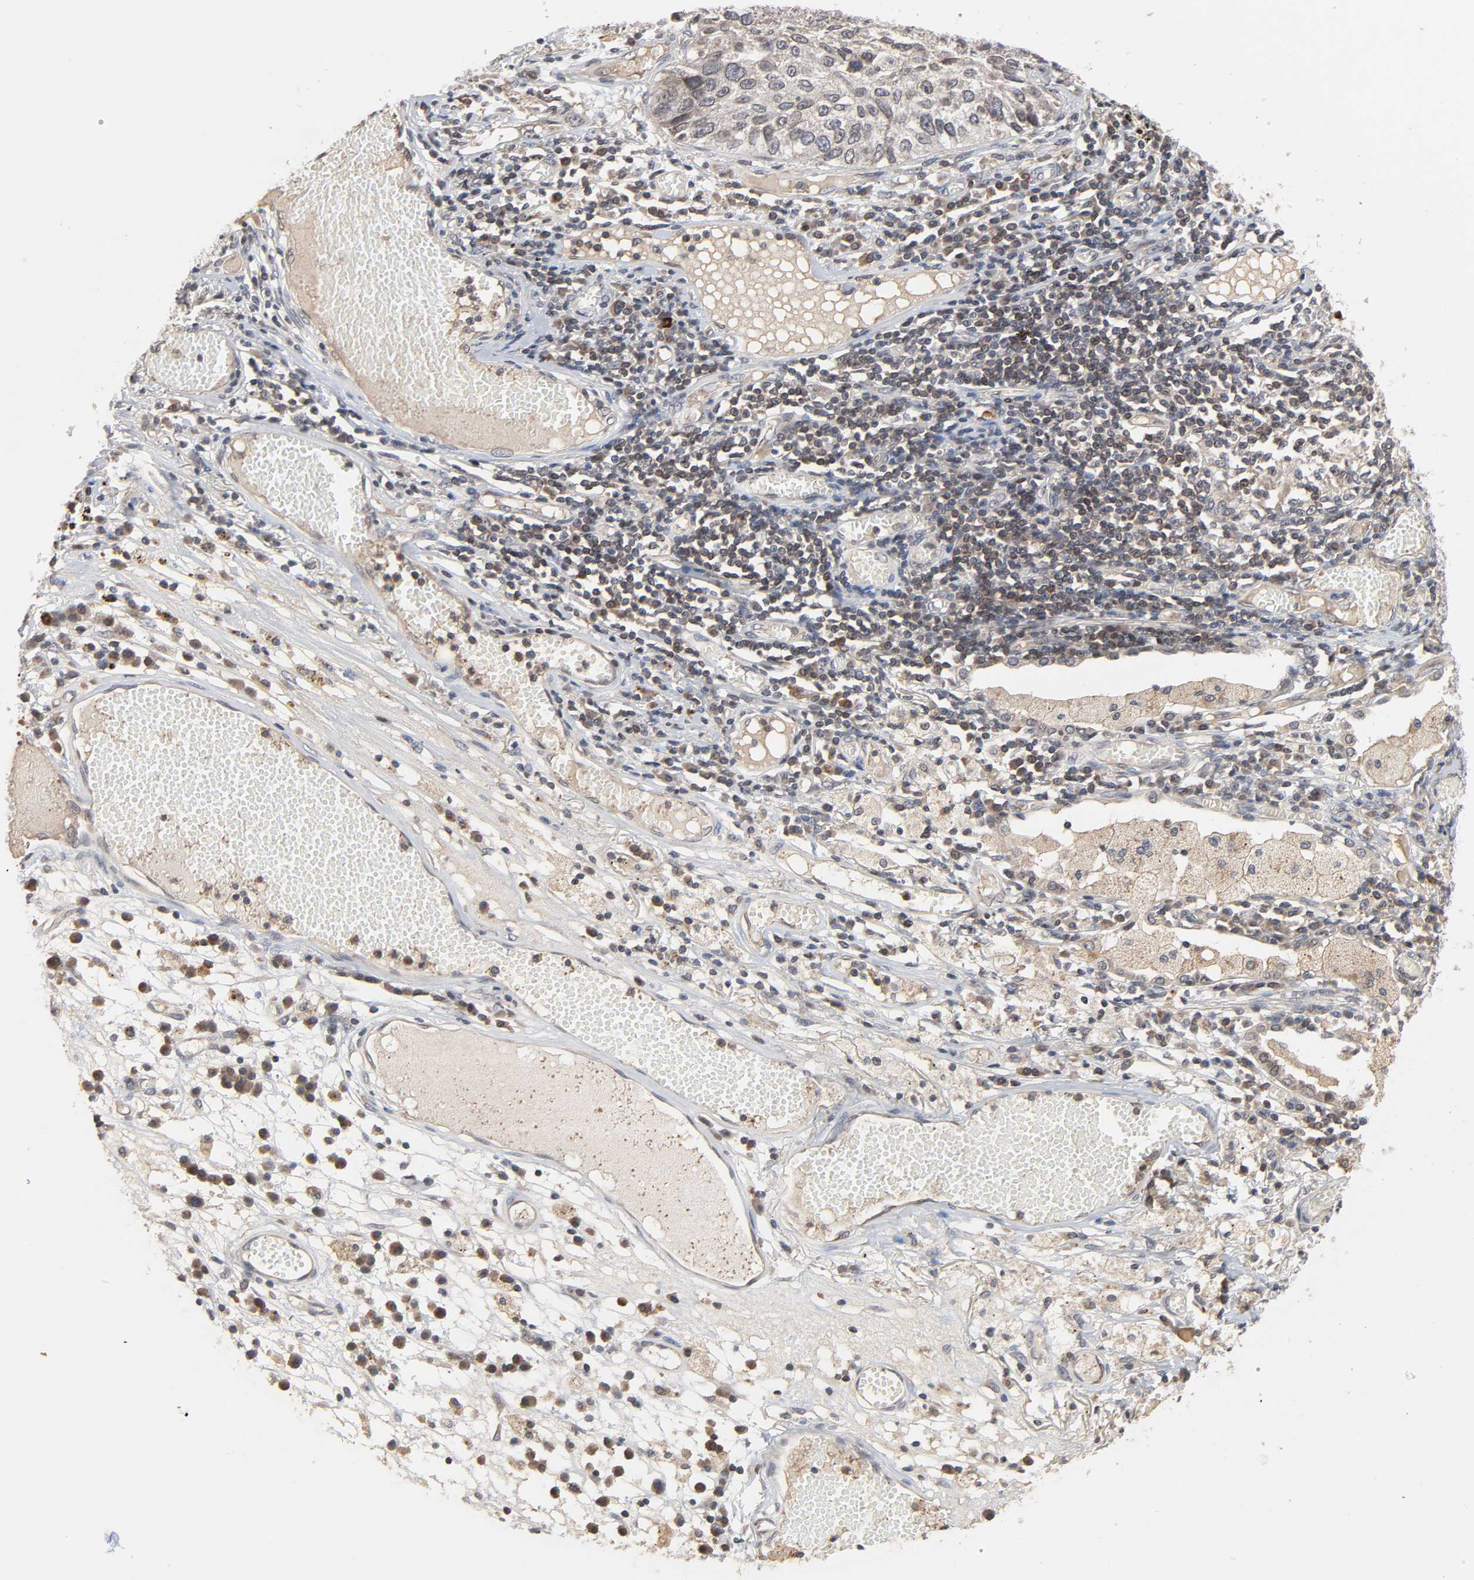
{"staining": {"intensity": "moderate", "quantity": ">75%", "location": "cytoplasmic/membranous,nuclear"}, "tissue": "lung cancer", "cell_type": "Tumor cells", "image_type": "cancer", "snomed": [{"axis": "morphology", "description": "Squamous cell carcinoma, NOS"}, {"axis": "topography", "description": "Lung"}], "caption": "The photomicrograph displays staining of squamous cell carcinoma (lung), revealing moderate cytoplasmic/membranous and nuclear protein expression (brown color) within tumor cells.", "gene": "CCDC175", "patient": {"sex": "male", "age": 71}}